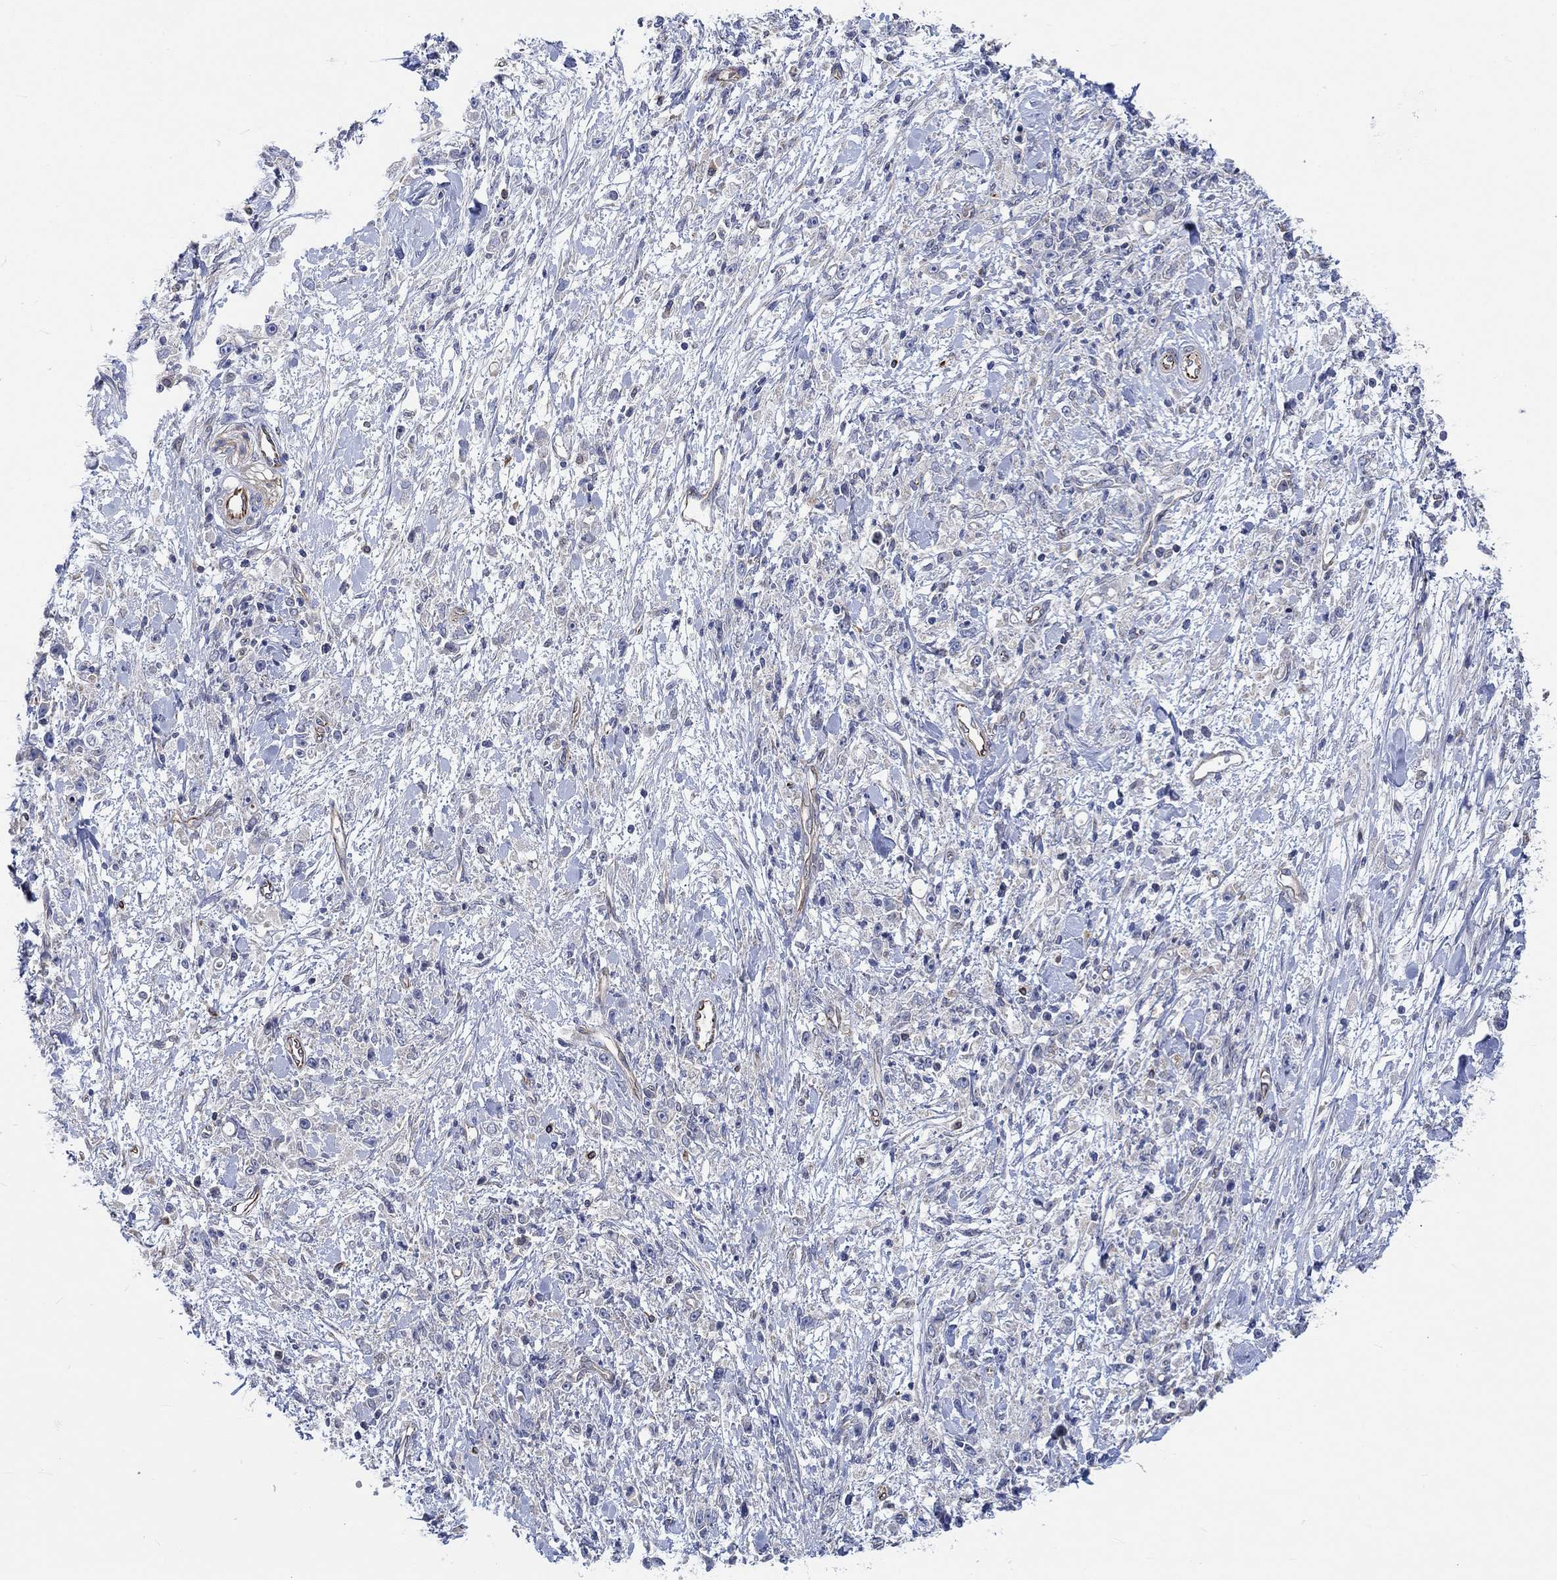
{"staining": {"intensity": "negative", "quantity": "none", "location": "none"}, "tissue": "stomach cancer", "cell_type": "Tumor cells", "image_type": "cancer", "snomed": [{"axis": "morphology", "description": "Adenocarcinoma, NOS"}, {"axis": "topography", "description": "Stomach"}], "caption": "An IHC micrograph of adenocarcinoma (stomach) is shown. There is no staining in tumor cells of adenocarcinoma (stomach).", "gene": "CAMK1D", "patient": {"sex": "female", "age": 59}}